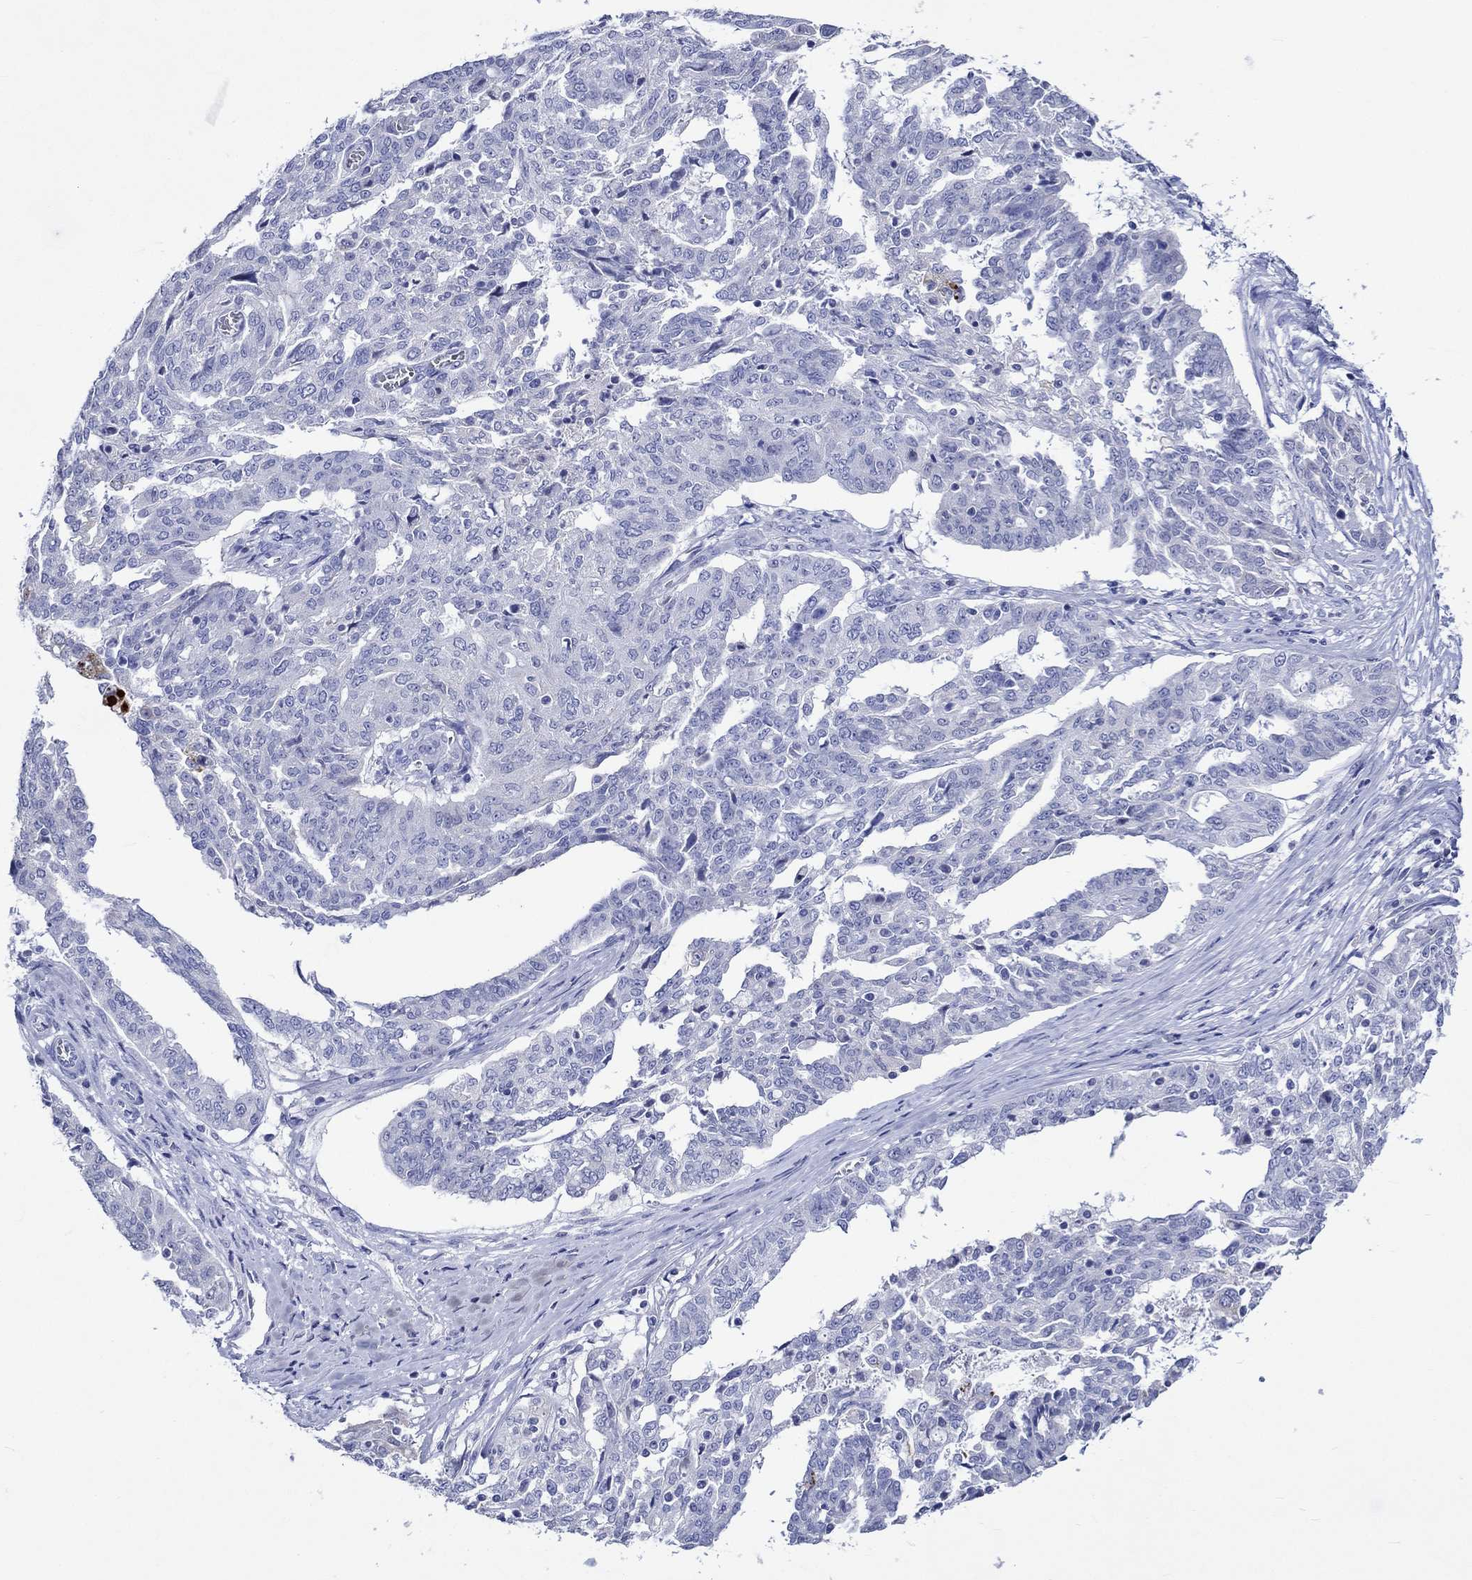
{"staining": {"intensity": "negative", "quantity": "none", "location": "none"}, "tissue": "ovarian cancer", "cell_type": "Tumor cells", "image_type": "cancer", "snomed": [{"axis": "morphology", "description": "Cystadenocarcinoma, serous, NOS"}, {"axis": "topography", "description": "Ovary"}], "caption": "Immunohistochemistry of human serous cystadenocarcinoma (ovarian) demonstrates no expression in tumor cells.", "gene": "KLHL35", "patient": {"sex": "female", "age": 67}}